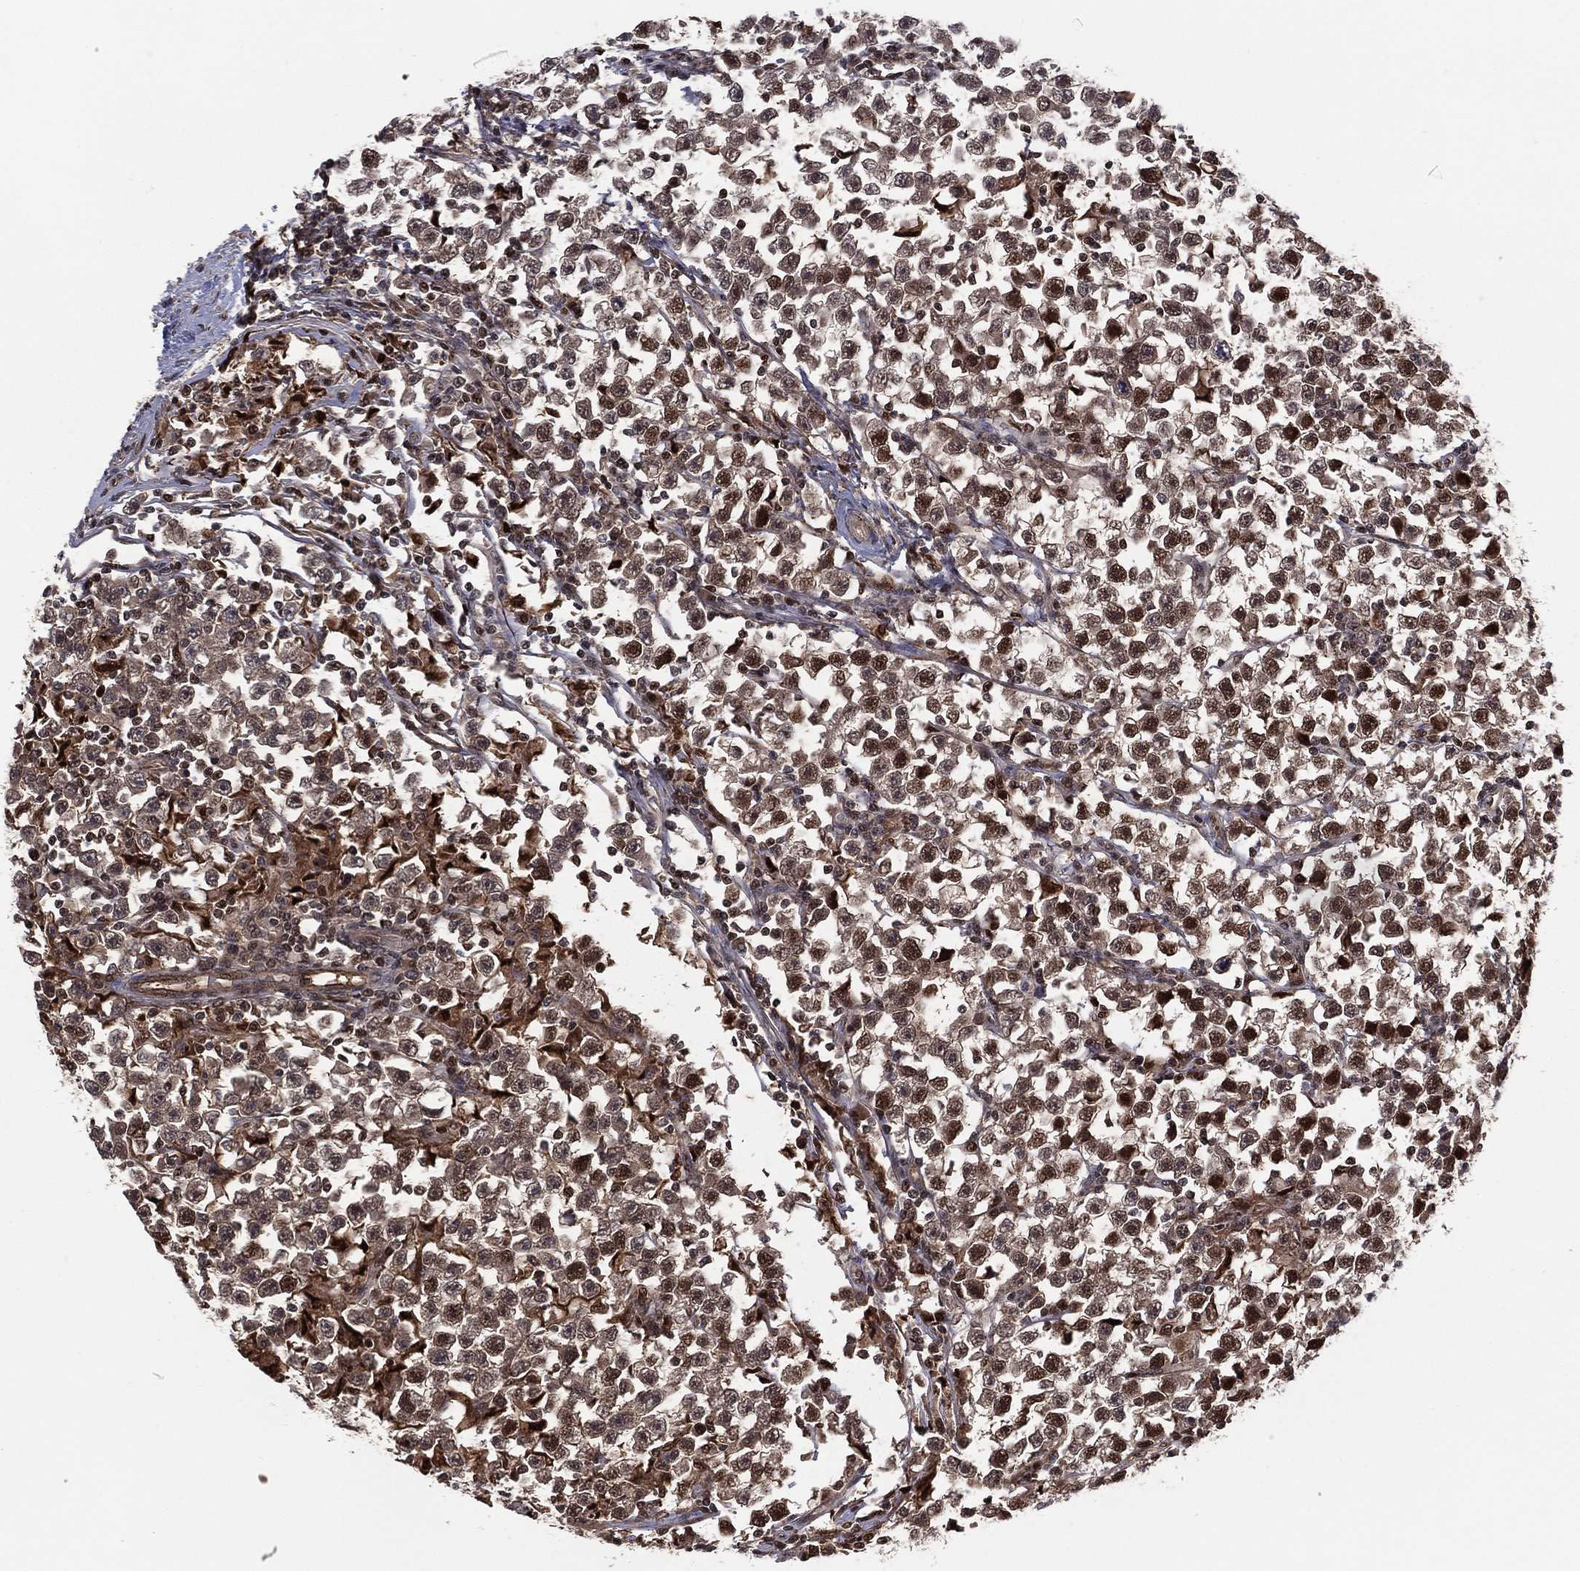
{"staining": {"intensity": "strong", "quantity": "25%-75%", "location": "cytoplasmic/membranous,nuclear"}, "tissue": "testis cancer", "cell_type": "Tumor cells", "image_type": "cancer", "snomed": [{"axis": "morphology", "description": "Seminoma, NOS"}, {"axis": "topography", "description": "Testis"}], "caption": "This micrograph demonstrates testis cancer (seminoma) stained with immunohistochemistry to label a protein in brown. The cytoplasmic/membranous and nuclear of tumor cells show strong positivity for the protein. Nuclei are counter-stained blue.", "gene": "ICOSLG", "patient": {"sex": "male", "age": 33}}